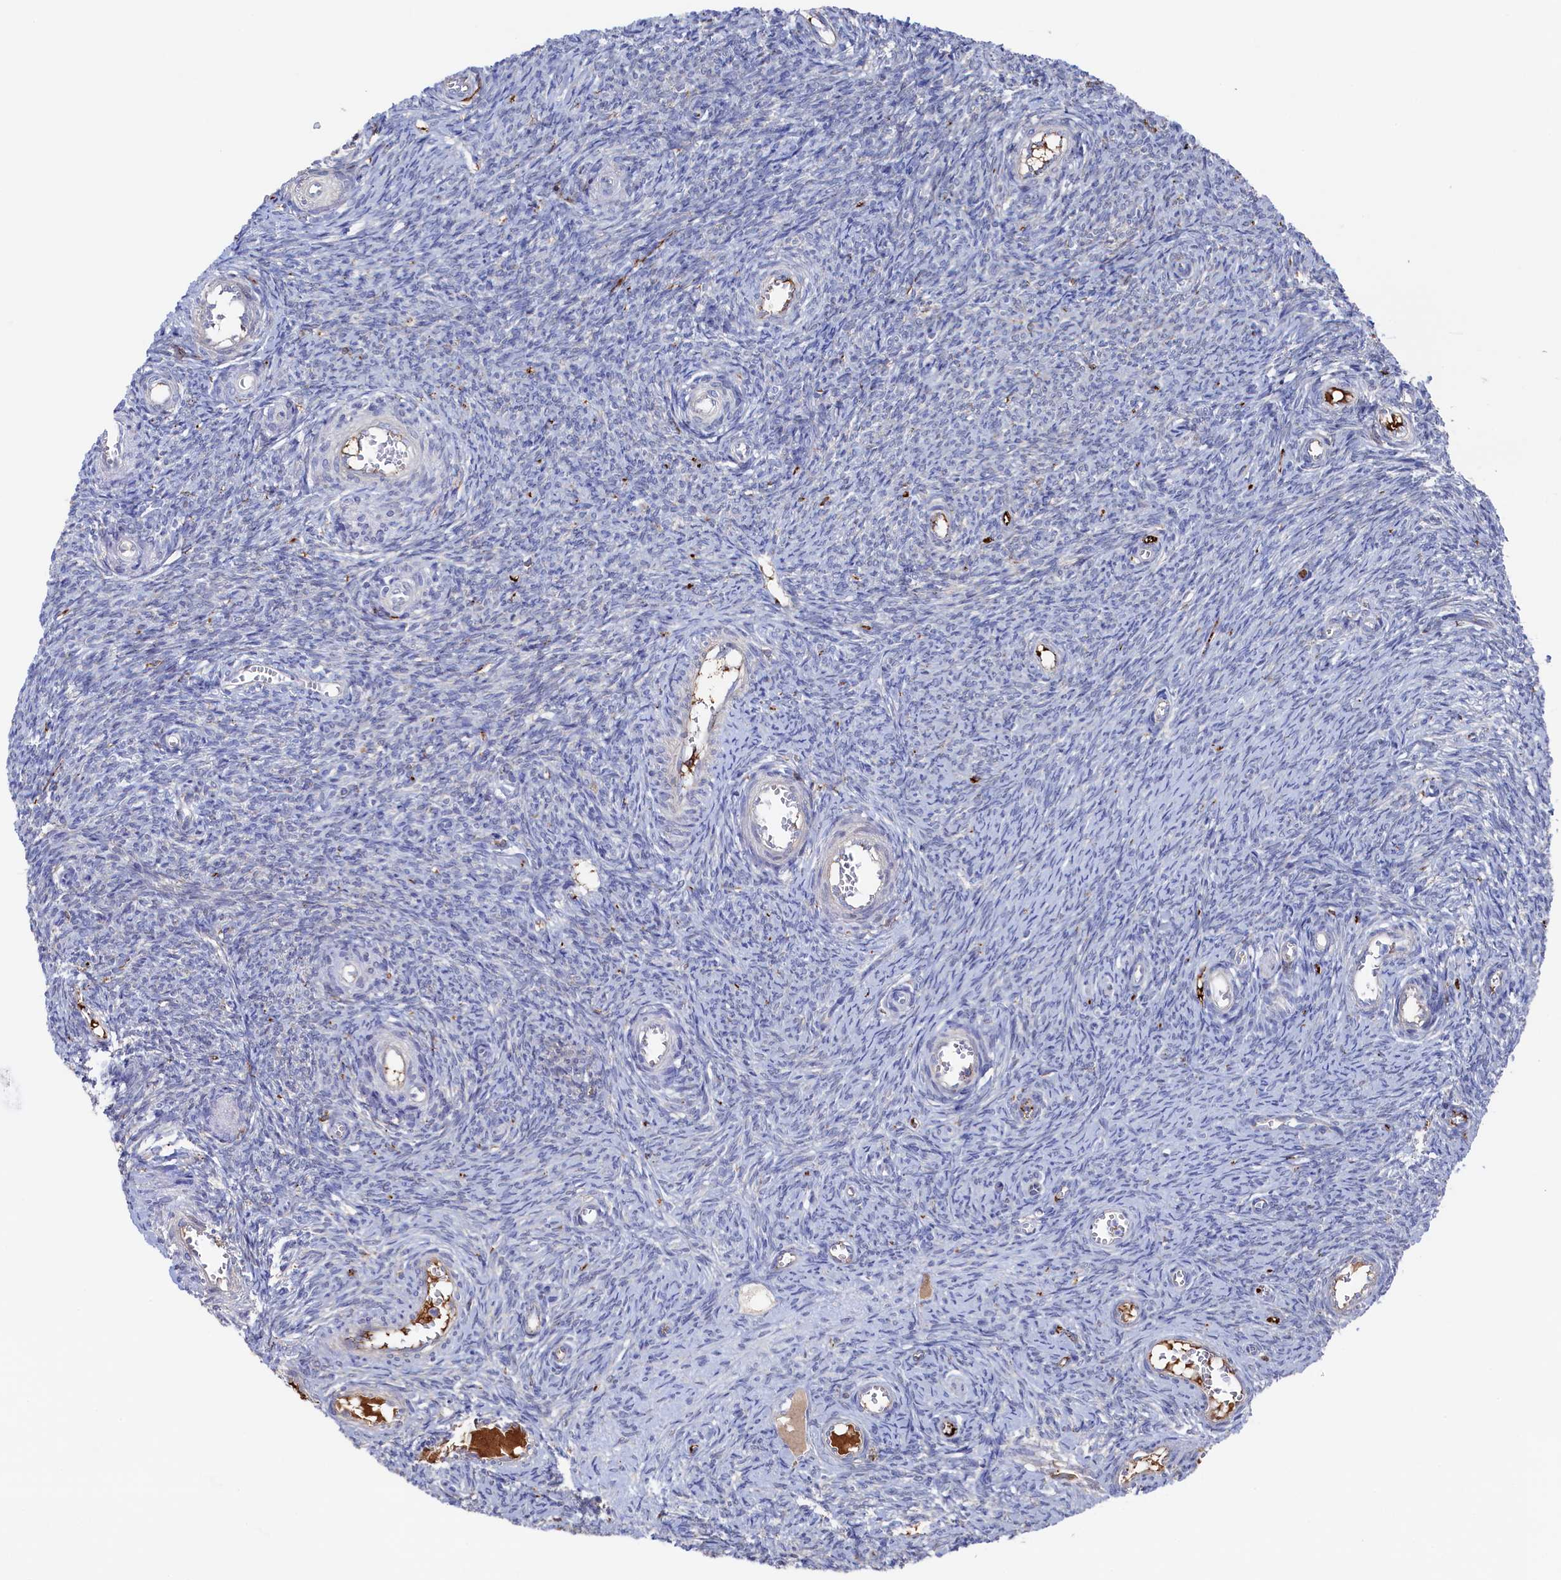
{"staining": {"intensity": "negative", "quantity": "none", "location": "none"}, "tissue": "ovary", "cell_type": "Ovarian stroma cells", "image_type": "normal", "snomed": [{"axis": "morphology", "description": "Normal tissue, NOS"}, {"axis": "topography", "description": "Ovary"}], "caption": "Protein analysis of unremarkable ovary shows no significant staining in ovarian stroma cells.", "gene": "C12orf73", "patient": {"sex": "female", "age": 44}}